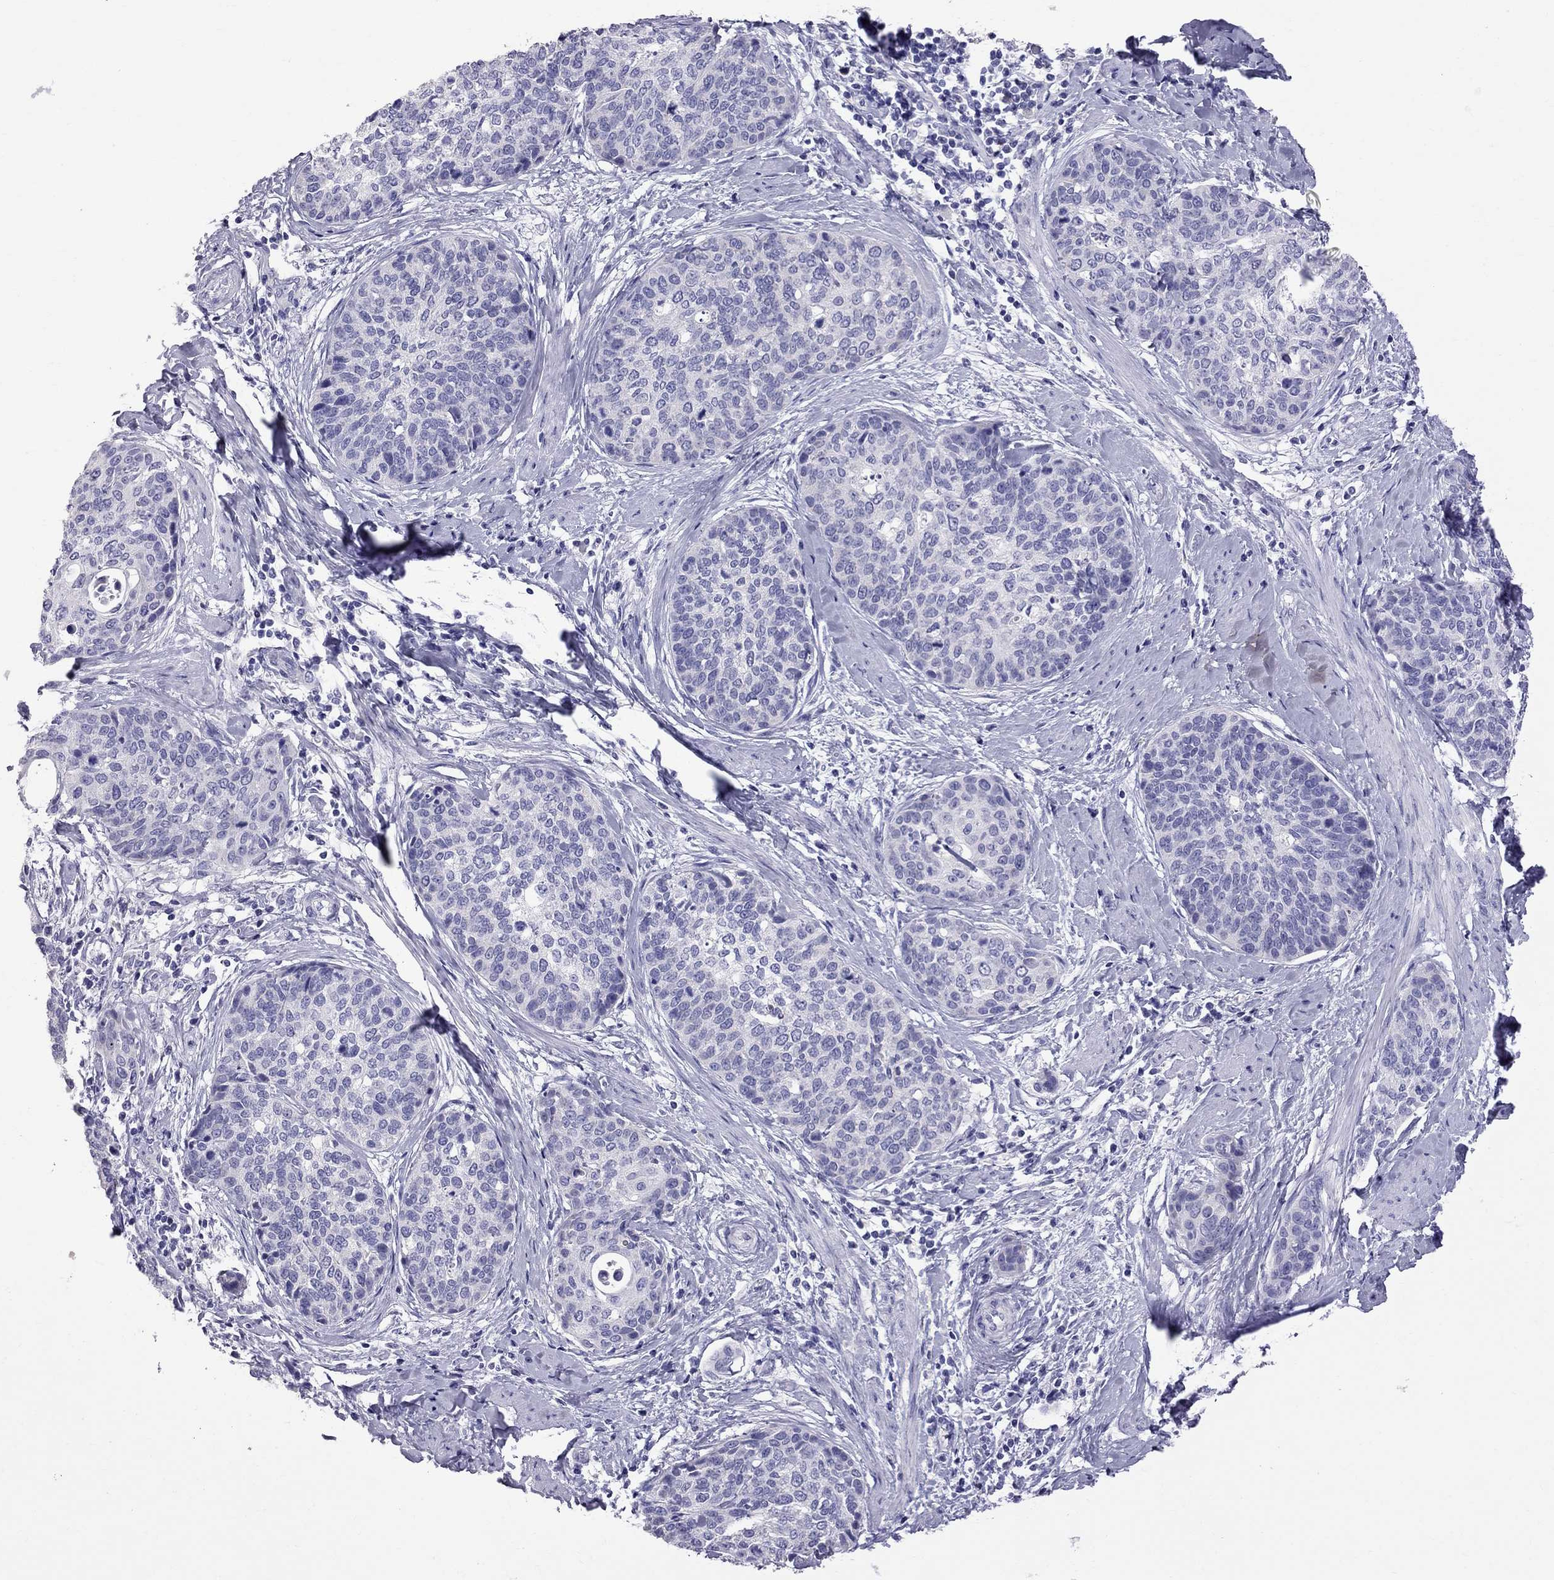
{"staining": {"intensity": "negative", "quantity": "none", "location": "none"}, "tissue": "cervical cancer", "cell_type": "Tumor cells", "image_type": "cancer", "snomed": [{"axis": "morphology", "description": "Squamous cell carcinoma, NOS"}, {"axis": "topography", "description": "Cervix"}], "caption": "Cervical cancer (squamous cell carcinoma) stained for a protein using immunohistochemistry reveals no positivity tumor cells.", "gene": "TTLL13", "patient": {"sex": "female", "age": 69}}